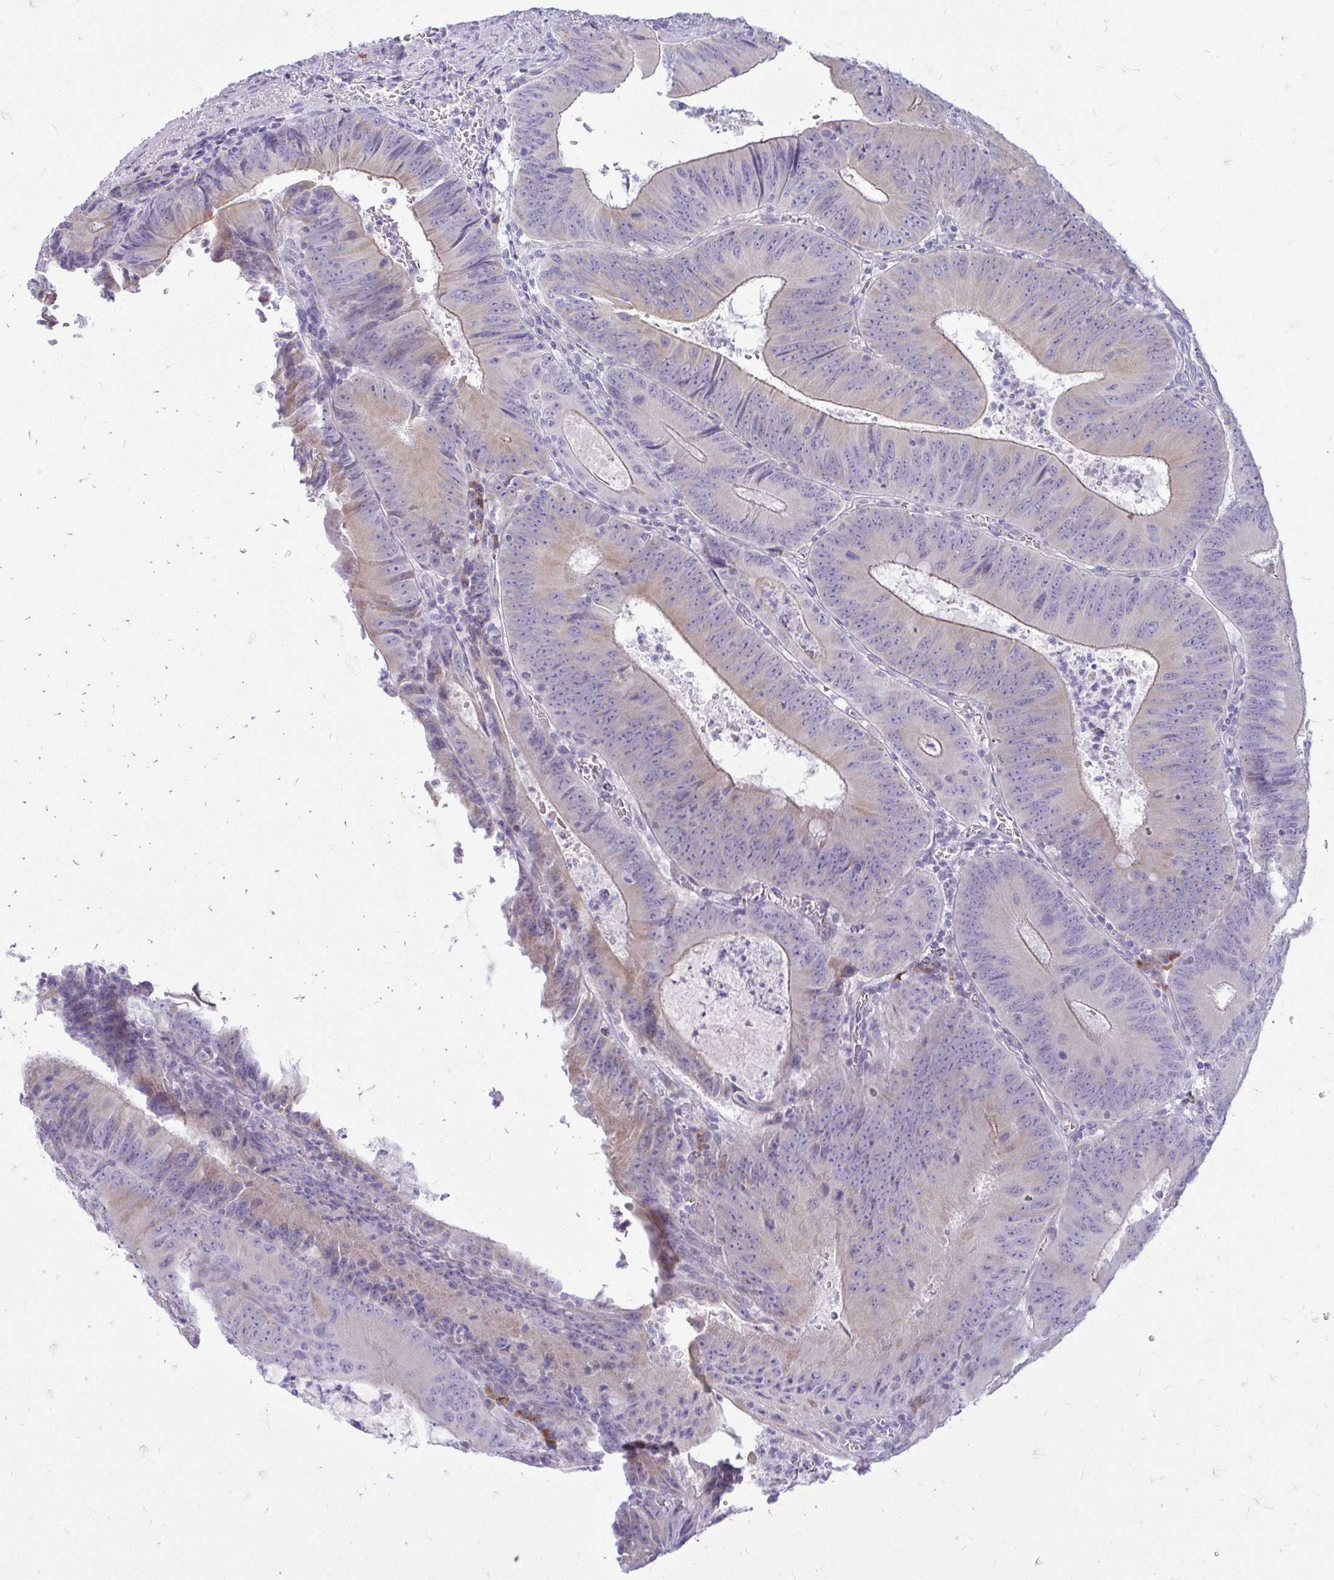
{"staining": {"intensity": "weak", "quantity": "<25%", "location": "cytoplasmic/membranous"}, "tissue": "colorectal cancer", "cell_type": "Tumor cells", "image_type": "cancer", "snomed": [{"axis": "morphology", "description": "Adenocarcinoma, NOS"}, {"axis": "topography", "description": "Rectum"}], "caption": "Tumor cells are negative for protein expression in human colorectal cancer. (DAB IHC, high magnification).", "gene": "TSPEAR", "patient": {"sex": "female", "age": 72}}